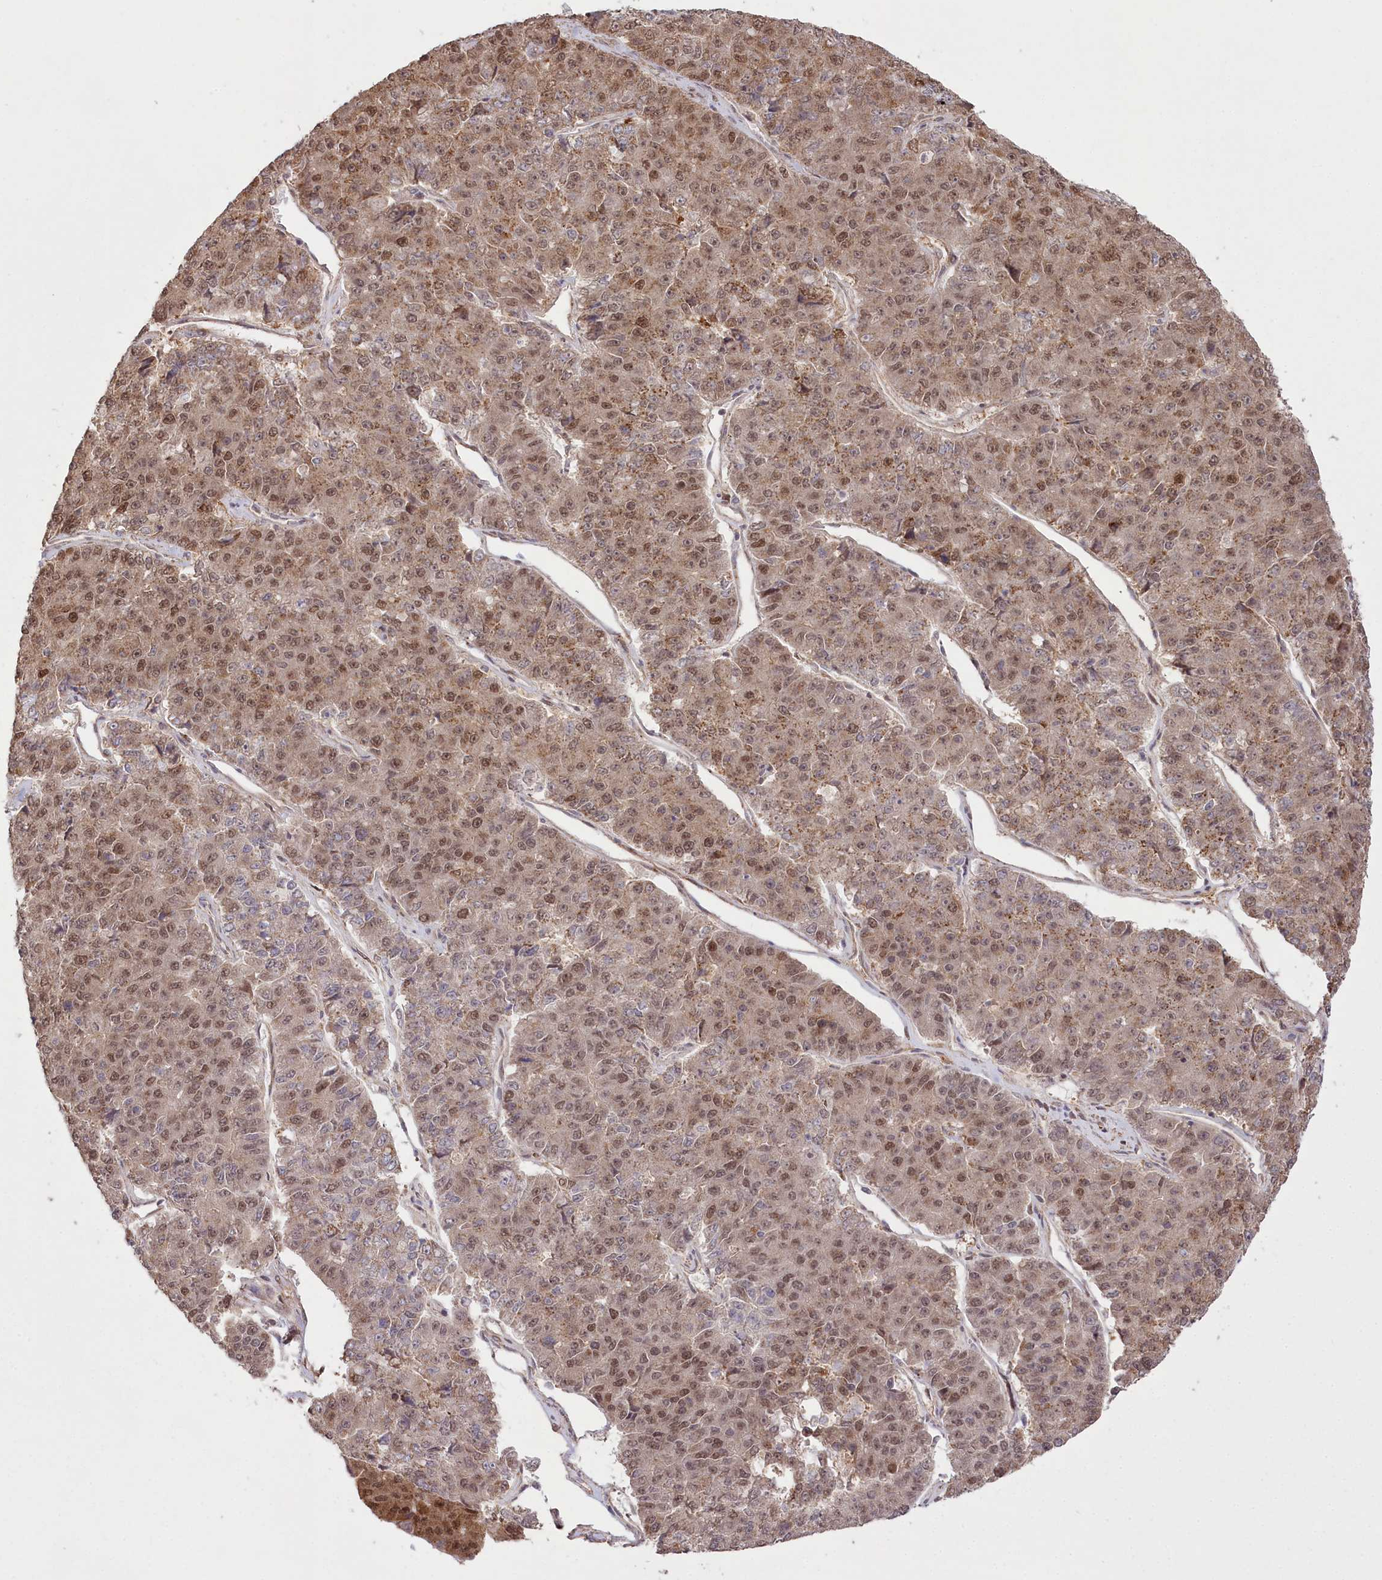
{"staining": {"intensity": "moderate", "quantity": ">75%", "location": "nuclear"}, "tissue": "pancreatic cancer", "cell_type": "Tumor cells", "image_type": "cancer", "snomed": [{"axis": "morphology", "description": "Adenocarcinoma, NOS"}, {"axis": "topography", "description": "Pancreas"}], "caption": "A high-resolution photomicrograph shows immunohistochemistry staining of pancreatic cancer (adenocarcinoma), which demonstrates moderate nuclear expression in approximately >75% of tumor cells. (Brightfield microscopy of DAB IHC at high magnification).", "gene": "CCDC91", "patient": {"sex": "male", "age": 50}}